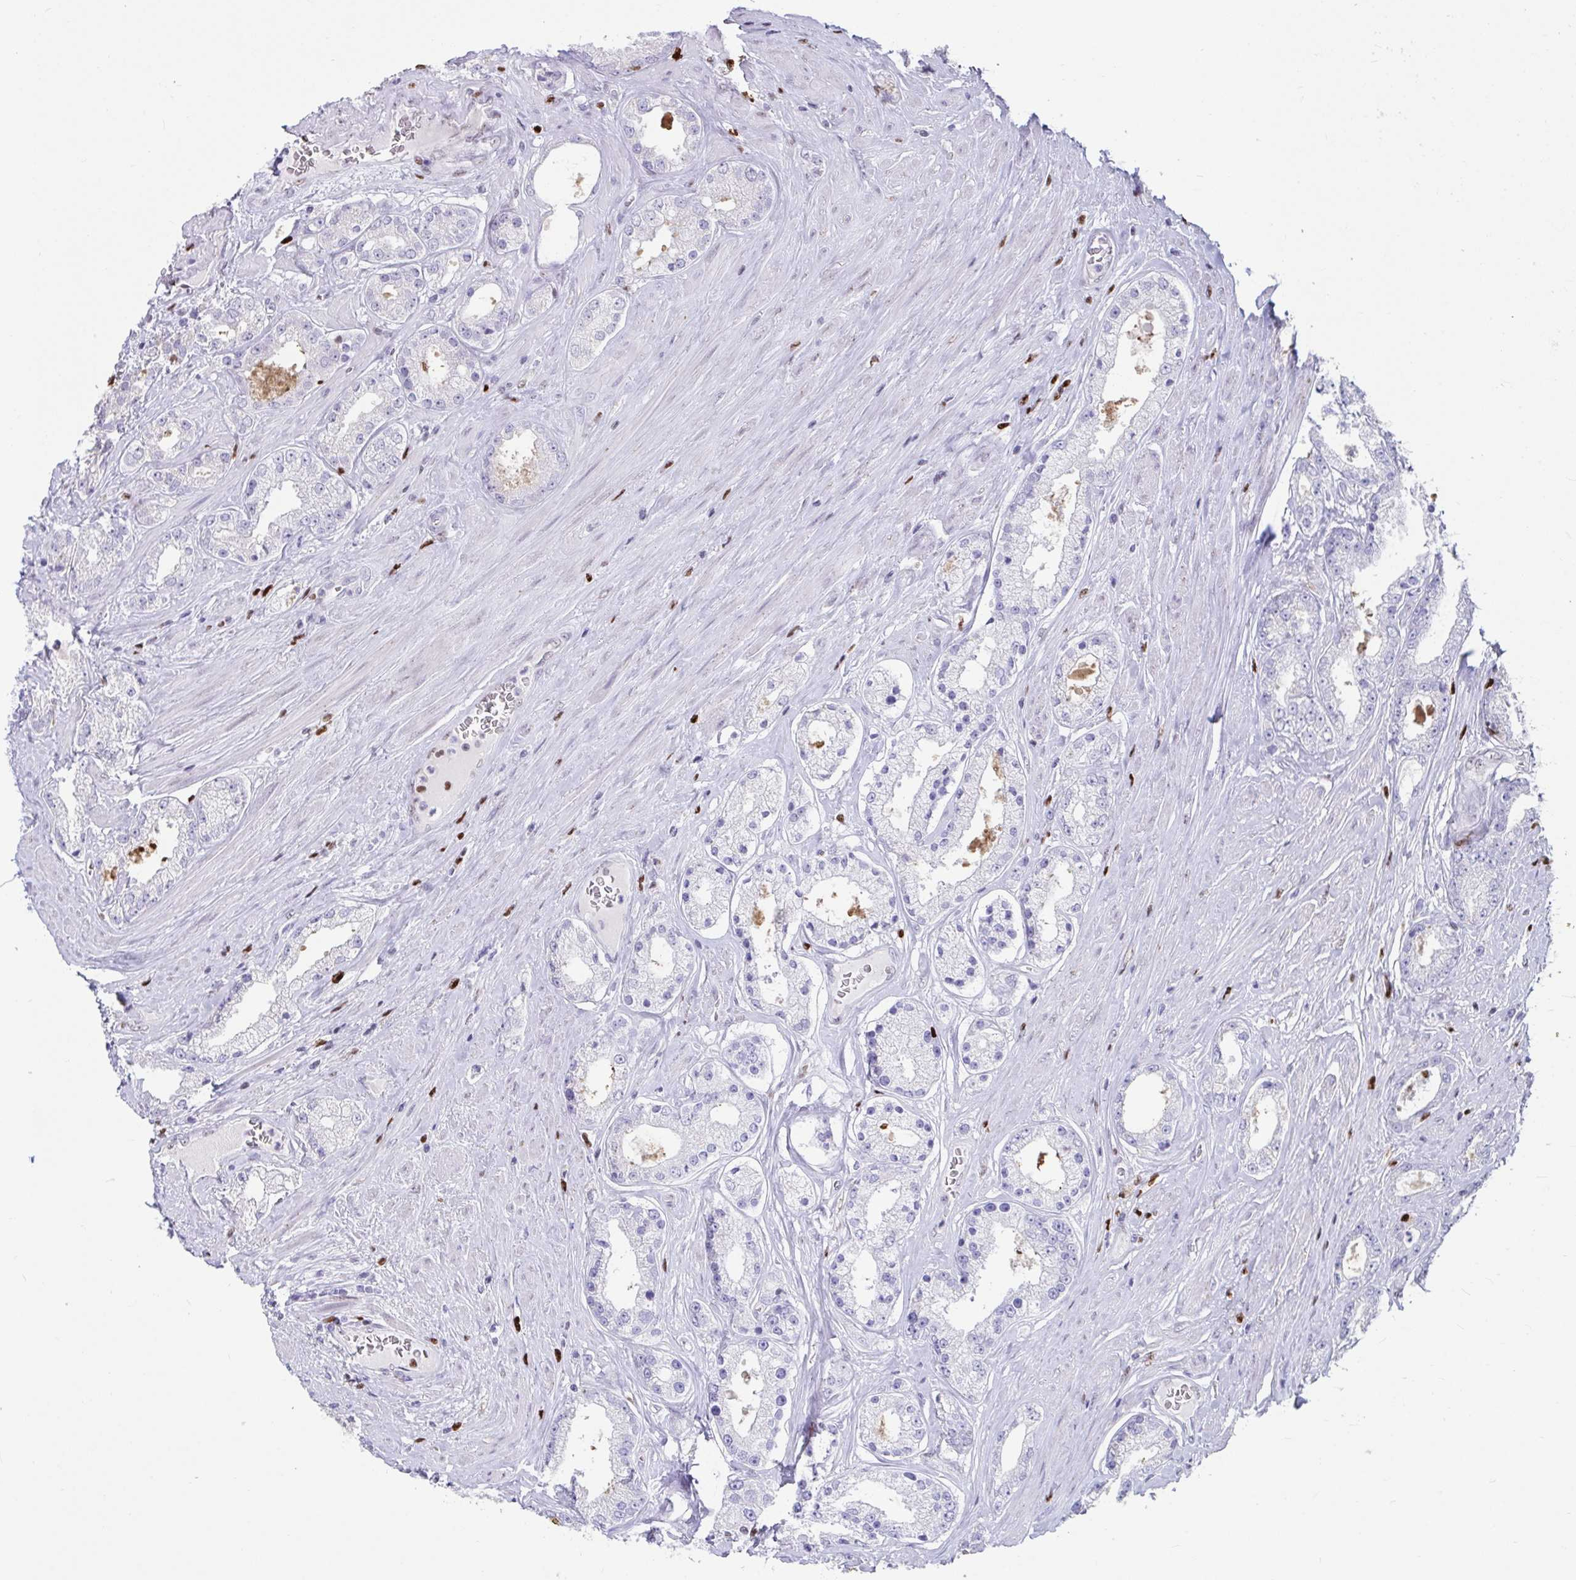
{"staining": {"intensity": "negative", "quantity": "none", "location": "none"}, "tissue": "prostate cancer", "cell_type": "Tumor cells", "image_type": "cancer", "snomed": [{"axis": "morphology", "description": "Adenocarcinoma, High grade"}, {"axis": "topography", "description": "Prostate"}], "caption": "Histopathology image shows no protein positivity in tumor cells of high-grade adenocarcinoma (prostate) tissue. Nuclei are stained in blue.", "gene": "ZNF586", "patient": {"sex": "male", "age": 66}}